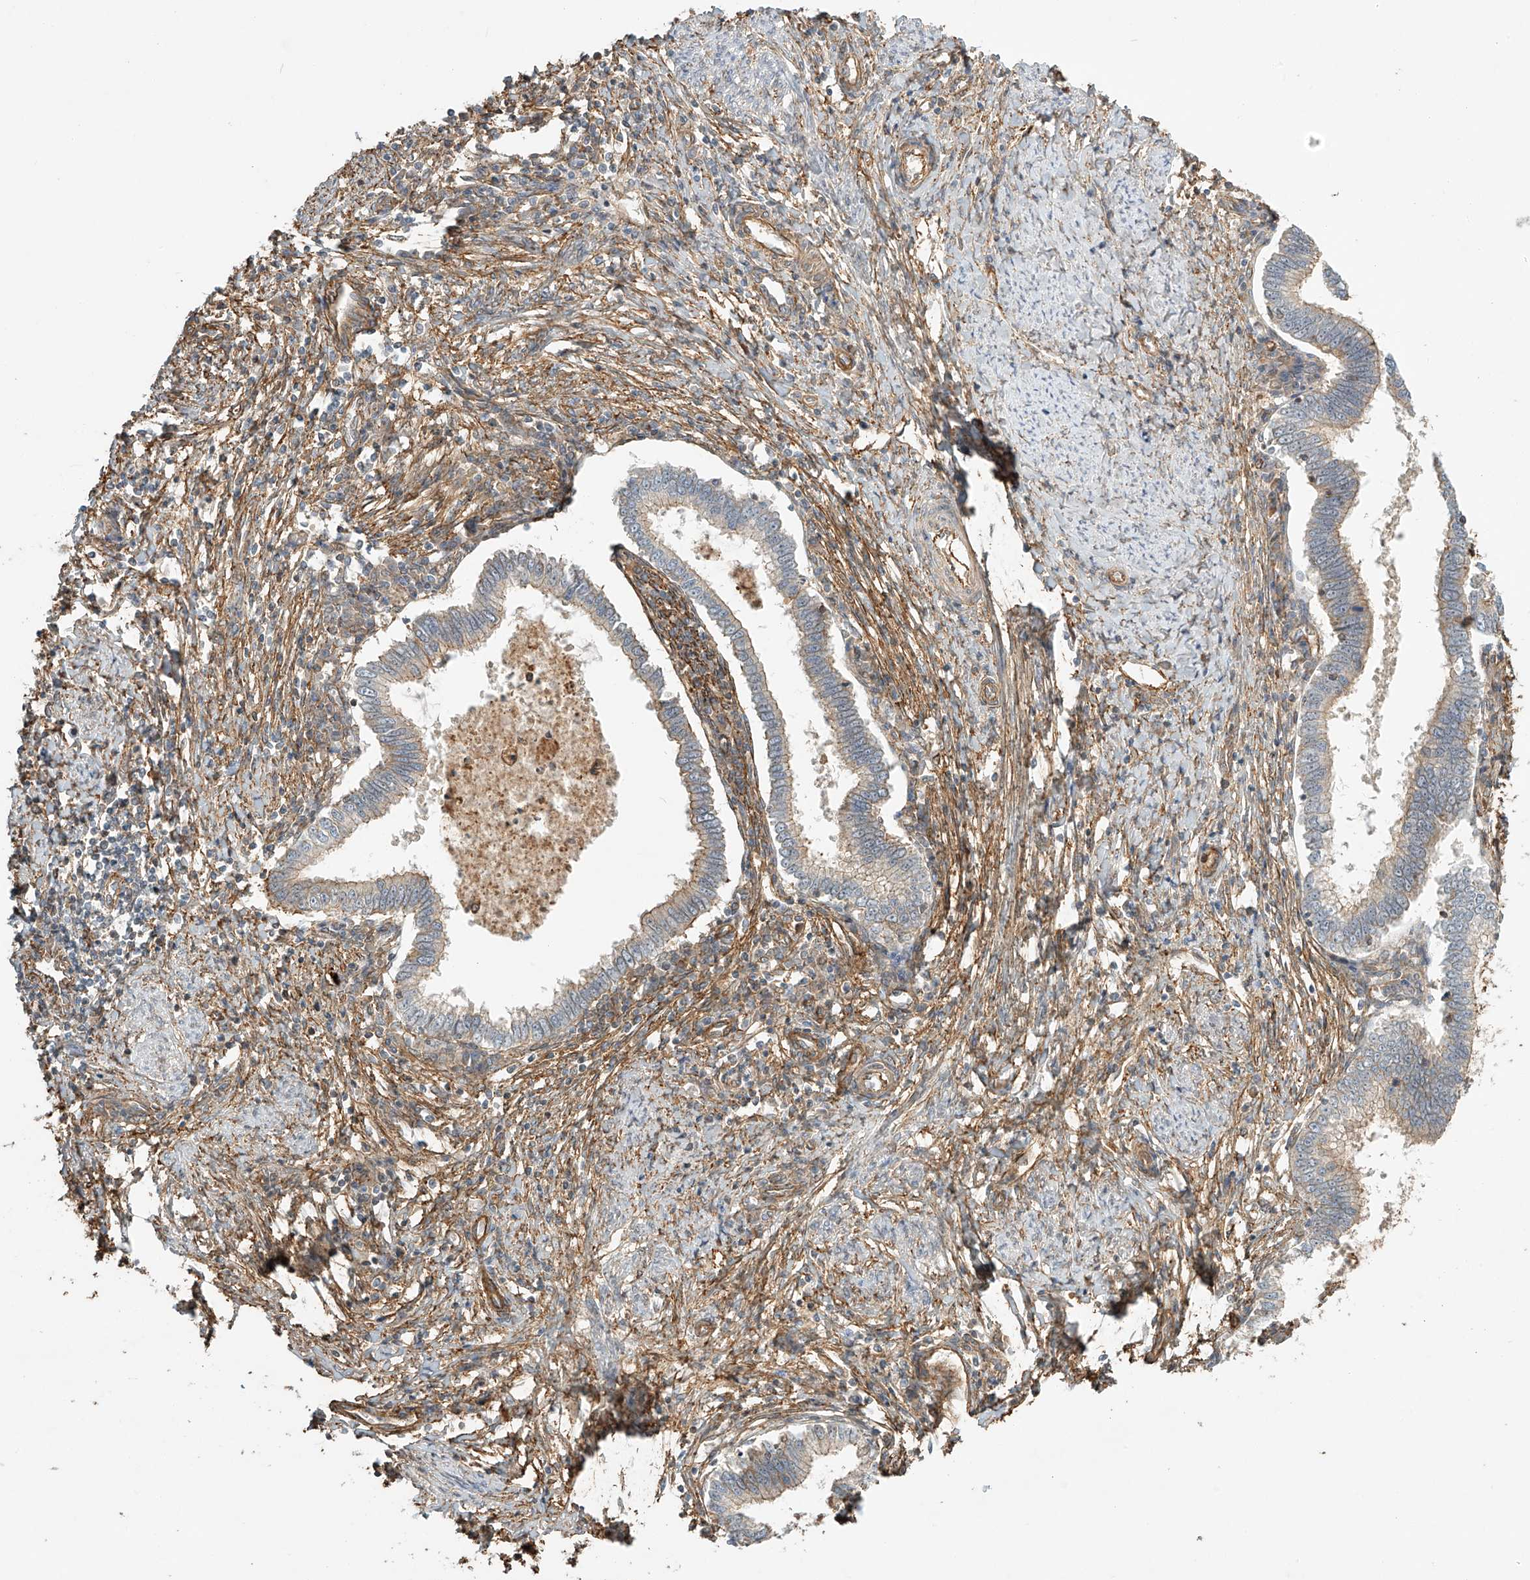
{"staining": {"intensity": "moderate", "quantity": "25%-75%", "location": "cytoplasmic/membranous"}, "tissue": "cervical cancer", "cell_type": "Tumor cells", "image_type": "cancer", "snomed": [{"axis": "morphology", "description": "Adenocarcinoma, NOS"}, {"axis": "topography", "description": "Cervix"}], "caption": "IHC of human cervical cancer (adenocarcinoma) displays medium levels of moderate cytoplasmic/membranous expression in approximately 25%-75% of tumor cells. (Brightfield microscopy of DAB IHC at high magnification).", "gene": "CSMD3", "patient": {"sex": "female", "age": 36}}